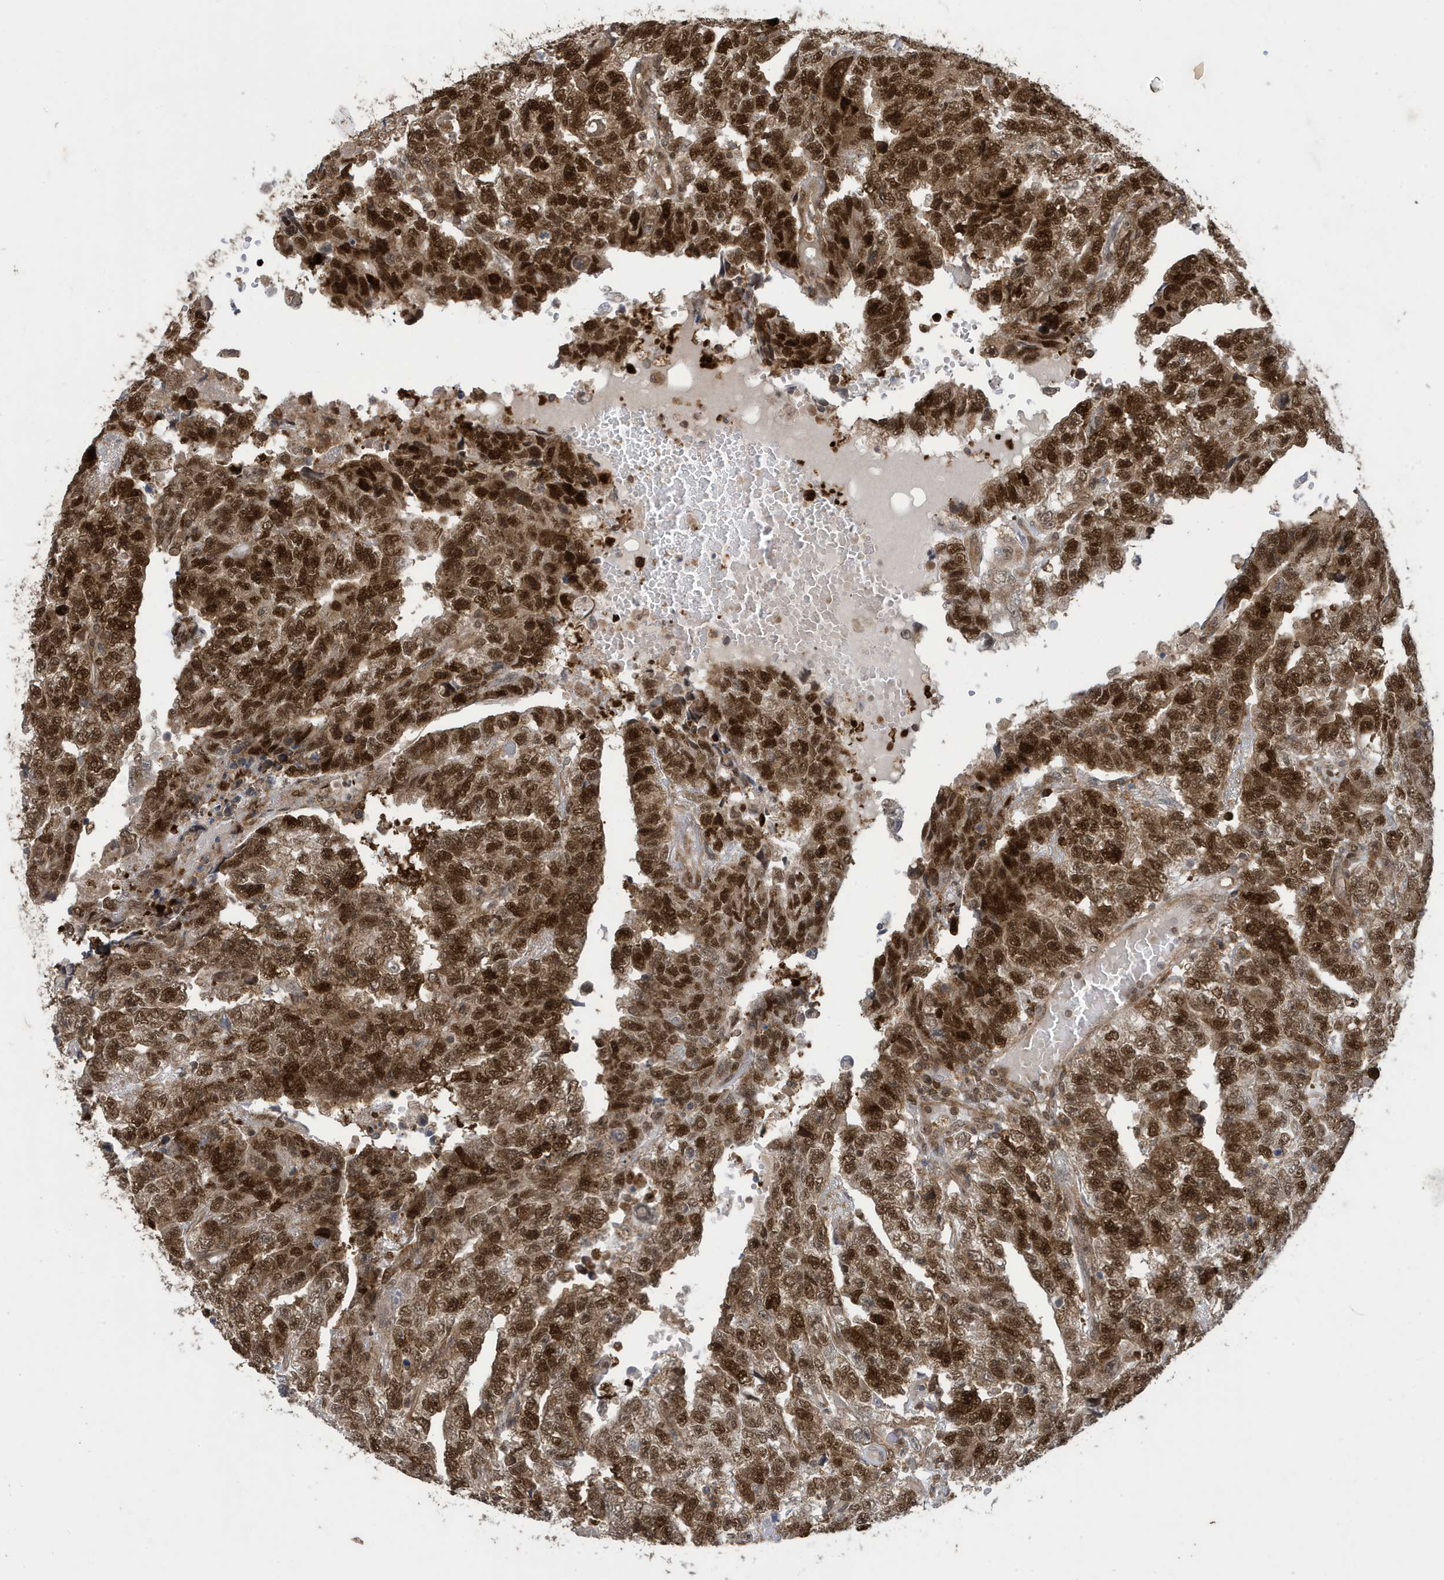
{"staining": {"intensity": "strong", "quantity": ">75%", "location": "cytoplasmic/membranous,nuclear"}, "tissue": "testis cancer", "cell_type": "Tumor cells", "image_type": "cancer", "snomed": [{"axis": "morphology", "description": "Carcinoma, Embryonal, NOS"}, {"axis": "topography", "description": "Testis"}], "caption": "Tumor cells display high levels of strong cytoplasmic/membranous and nuclear staining in approximately >75% of cells in human embryonal carcinoma (testis).", "gene": "UBQLN1", "patient": {"sex": "male", "age": 25}}